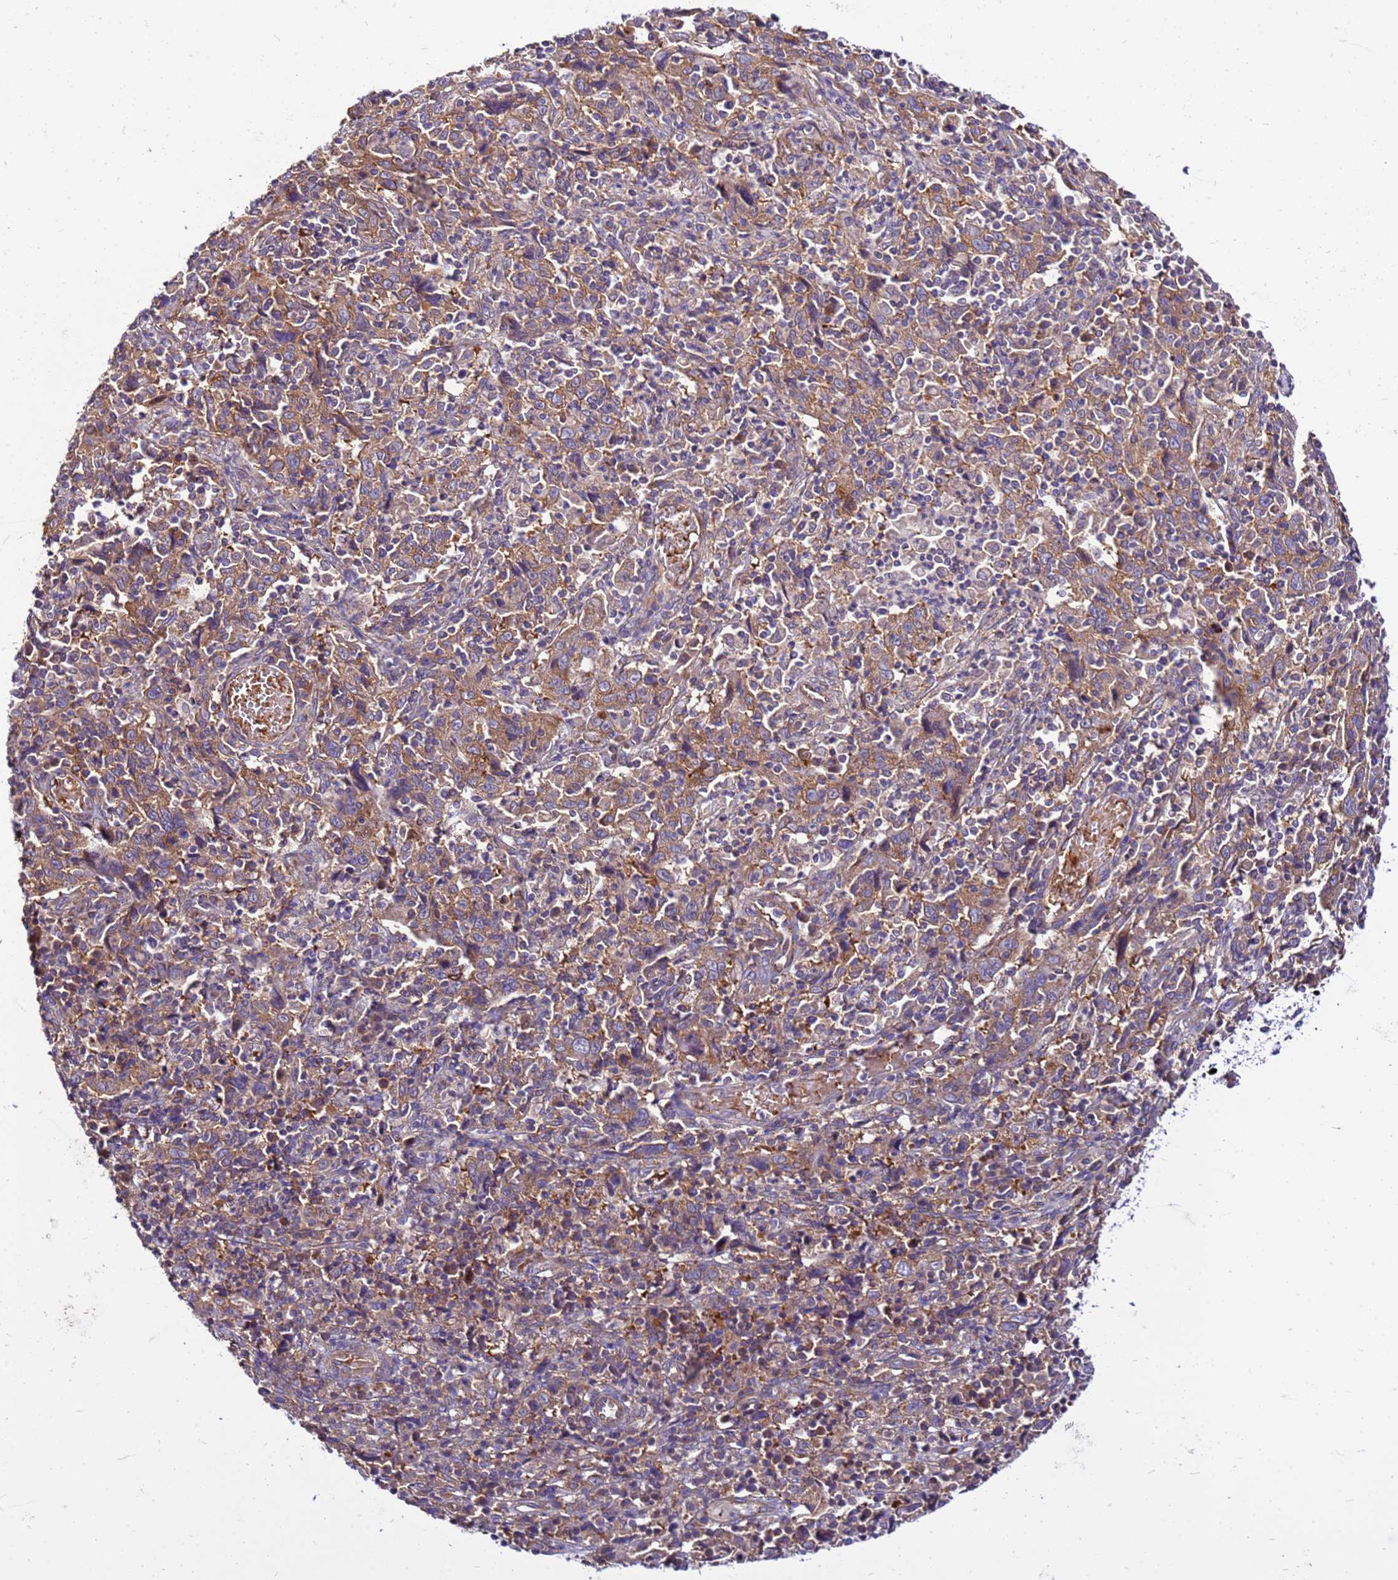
{"staining": {"intensity": "moderate", "quantity": ">75%", "location": "cytoplasmic/membranous"}, "tissue": "cervical cancer", "cell_type": "Tumor cells", "image_type": "cancer", "snomed": [{"axis": "morphology", "description": "Squamous cell carcinoma, NOS"}, {"axis": "topography", "description": "Cervix"}], "caption": "Protein expression analysis of human cervical squamous cell carcinoma reveals moderate cytoplasmic/membranous staining in about >75% of tumor cells. (DAB (3,3'-diaminobenzidine) IHC with brightfield microscopy, high magnification).", "gene": "PKD1", "patient": {"sex": "female", "age": 46}}